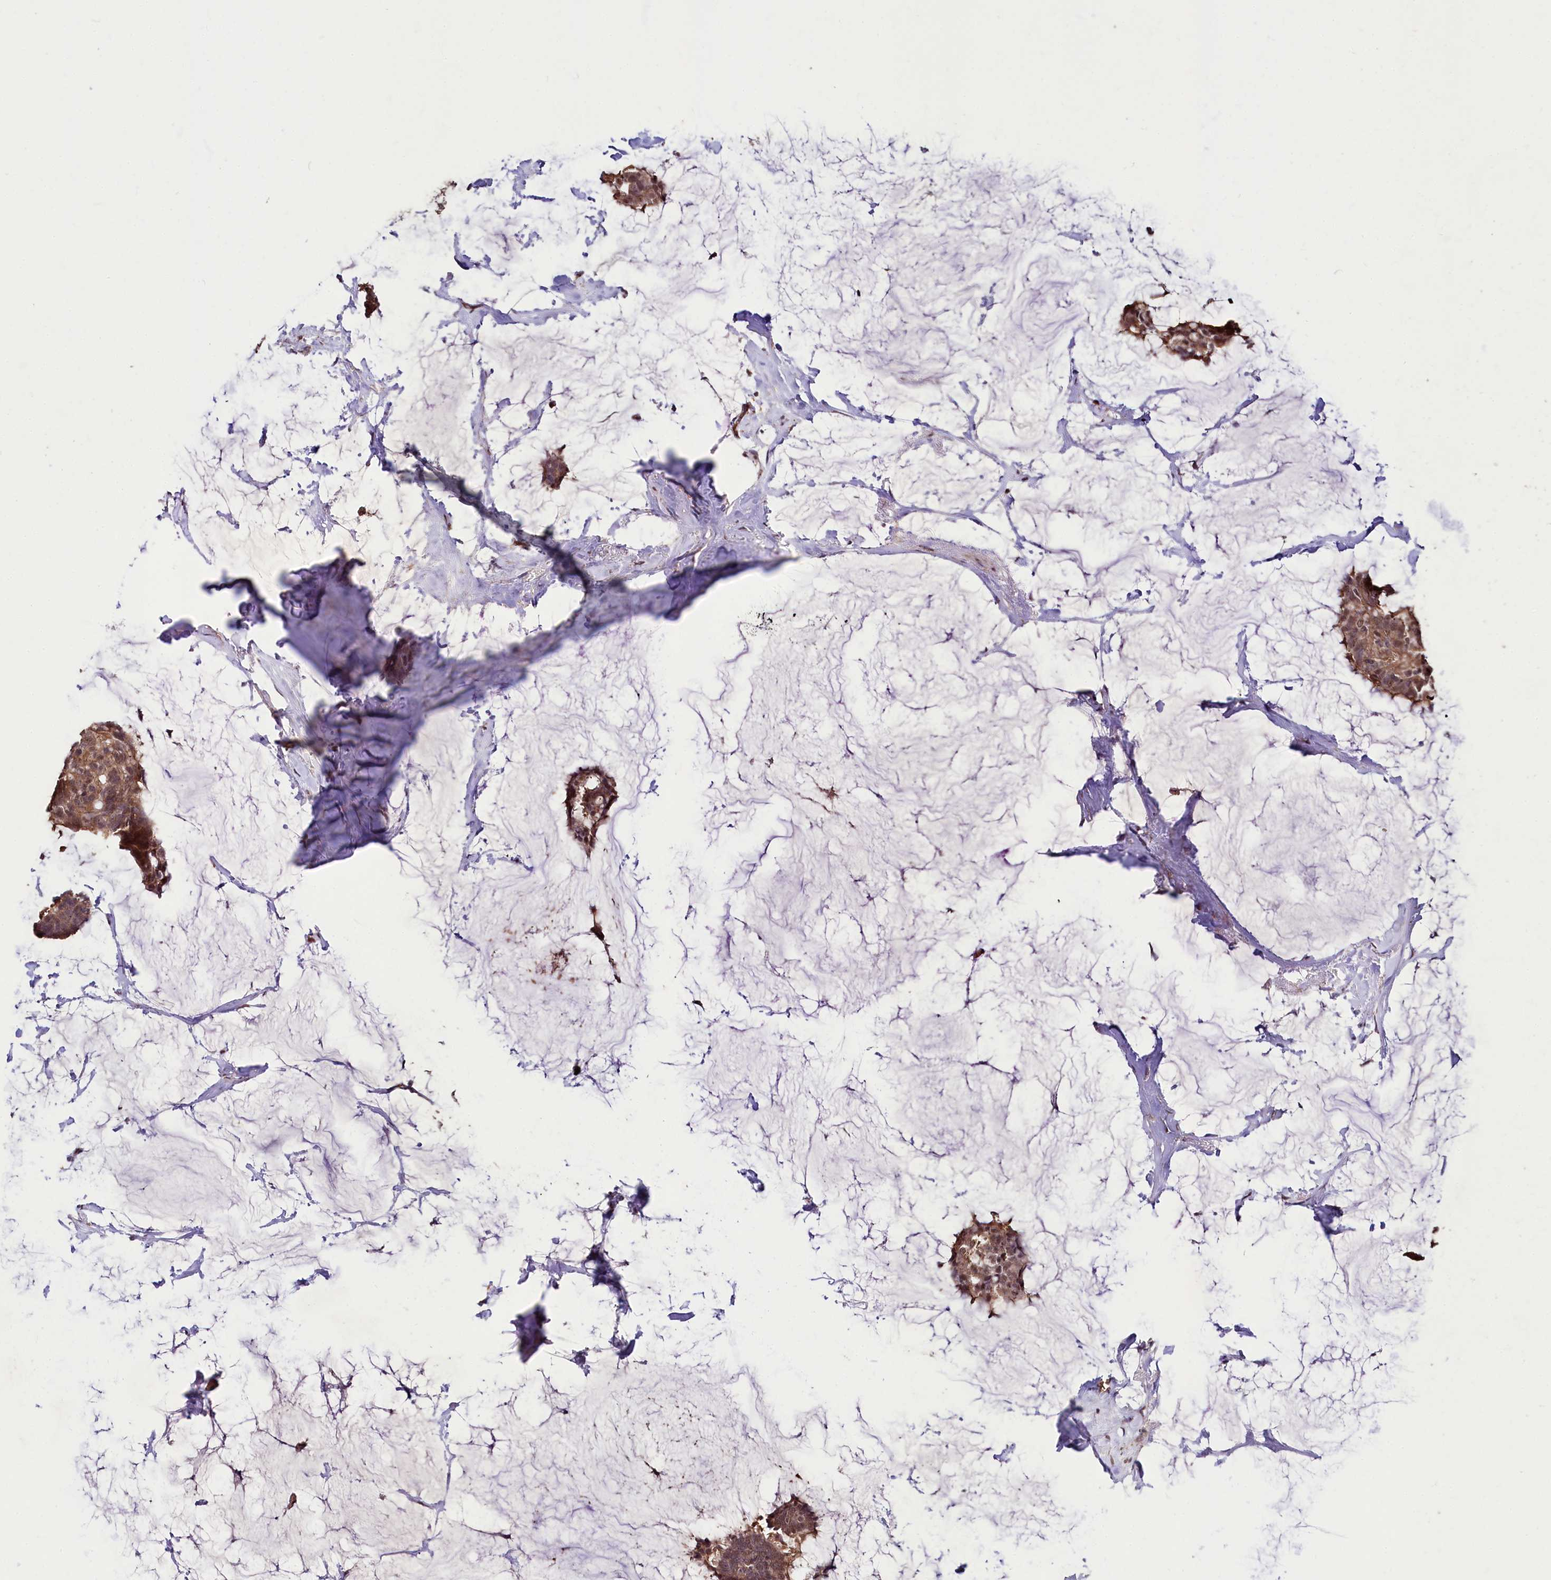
{"staining": {"intensity": "moderate", "quantity": ">75%", "location": "cytoplasmic/membranous"}, "tissue": "breast cancer", "cell_type": "Tumor cells", "image_type": "cancer", "snomed": [{"axis": "morphology", "description": "Duct carcinoma"}, {"axis": "topography", "description": "Breast"}], "caption": "High-power microscopy captured an immunohistochemistry histopathology image of invasive ductal carcinoma (breast), revealing moderate cytoplasmic/membranous expression in approximately >75% of tumor cells.", "gene": "KLRB1", "patient": {"sex": "female", "age": 93}}